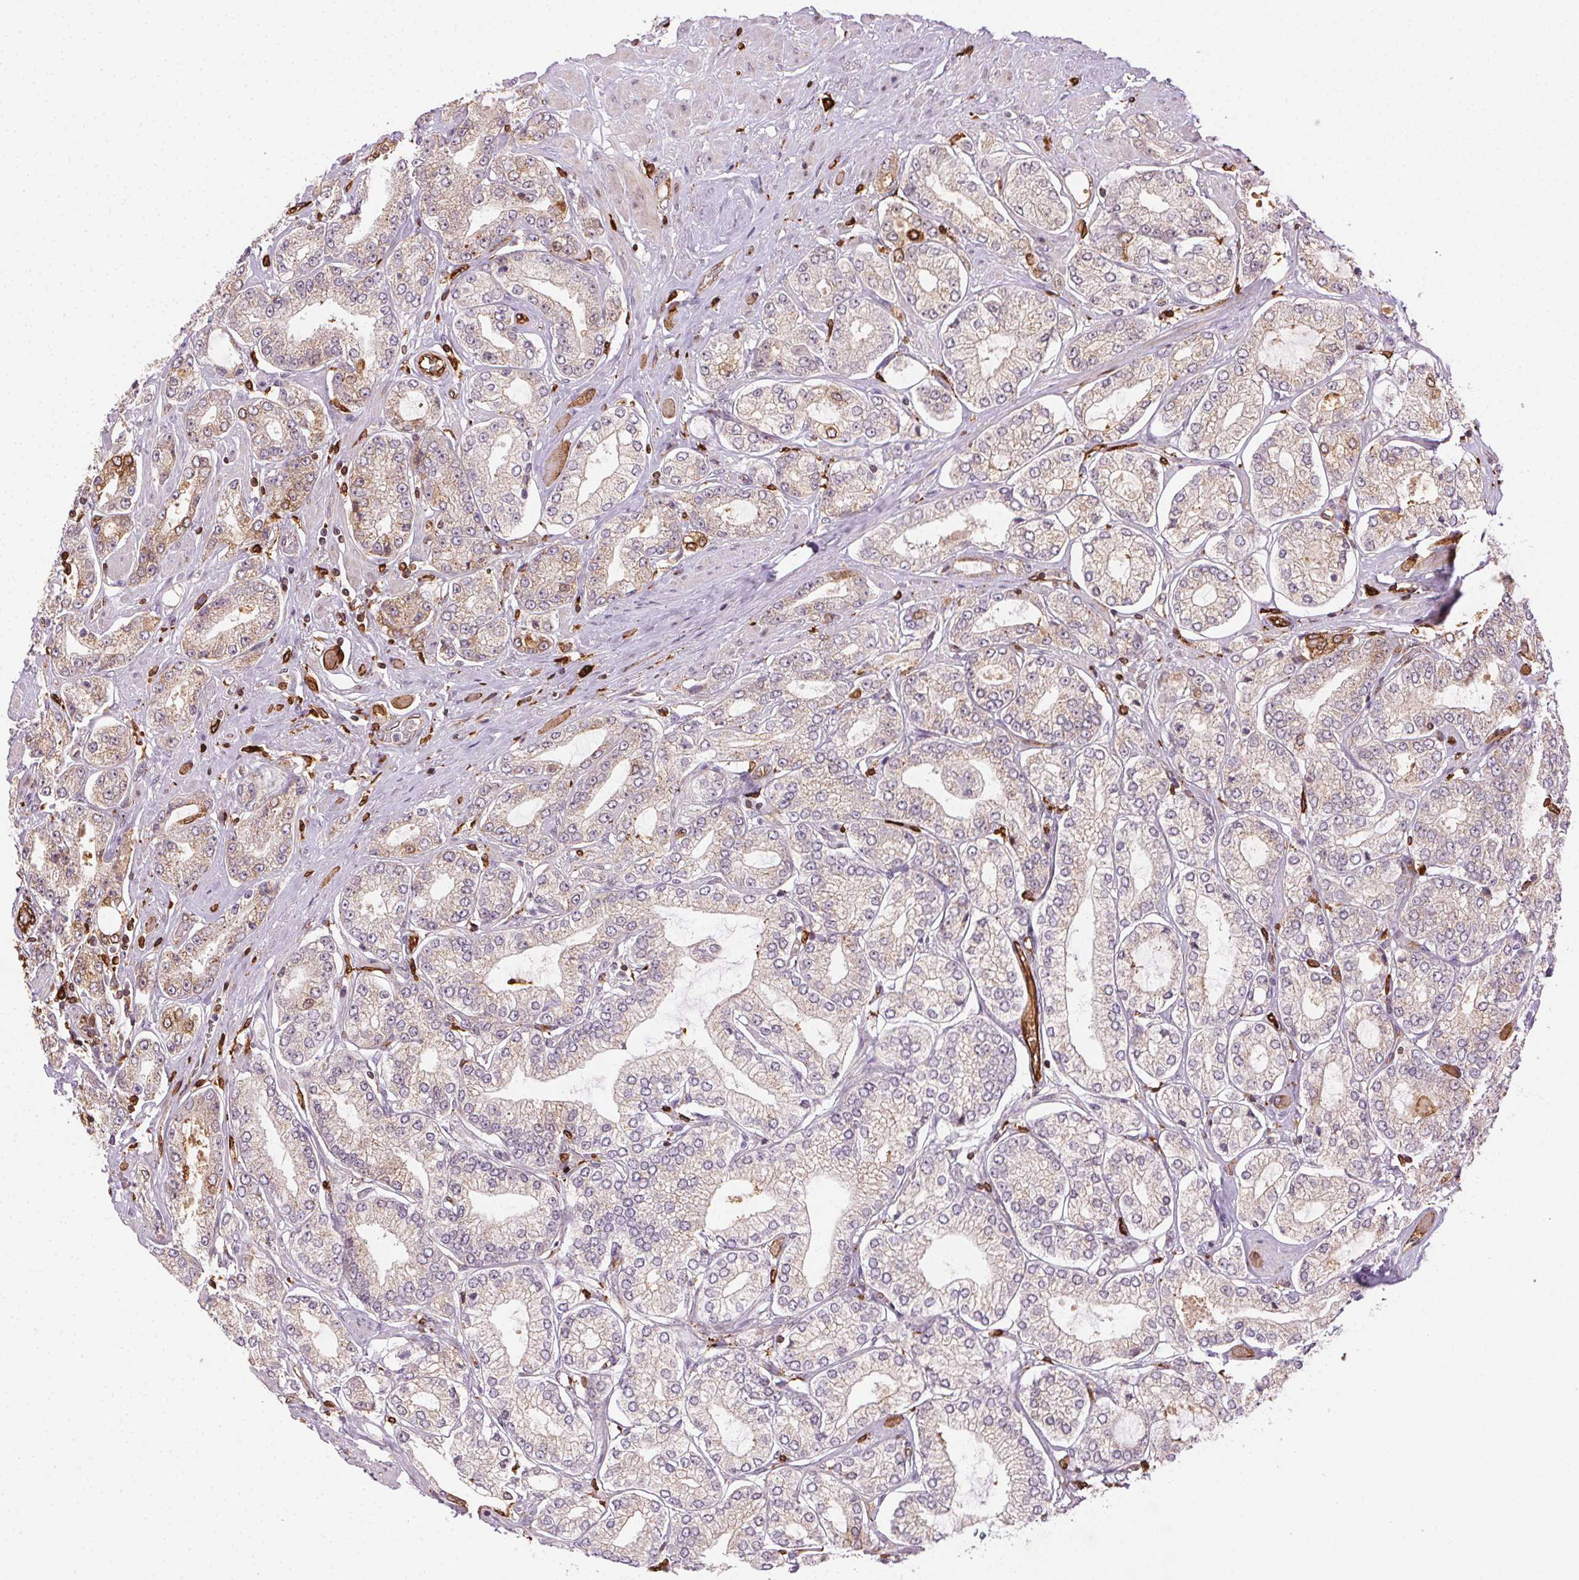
{"staining": {"intensity": "weak", "quantity": "<25%", "location": "cytoplasmic/membranous"}, "tissue": "prostate cancer", "cell_type": "Tumor cells", "image_type": "cancer", "snomed": [{"axis": "morphology", "description": "Adenocarcinoma, High grade"}, {"axis": "topography", "description": "Prostate"}], "caption": "DAB immunohistochemical staining of human prostate cancer demonstrates no significant staining in tumor cells.", "gene": "RNASET2", "patient": {"sex": "male", "age": 68}}